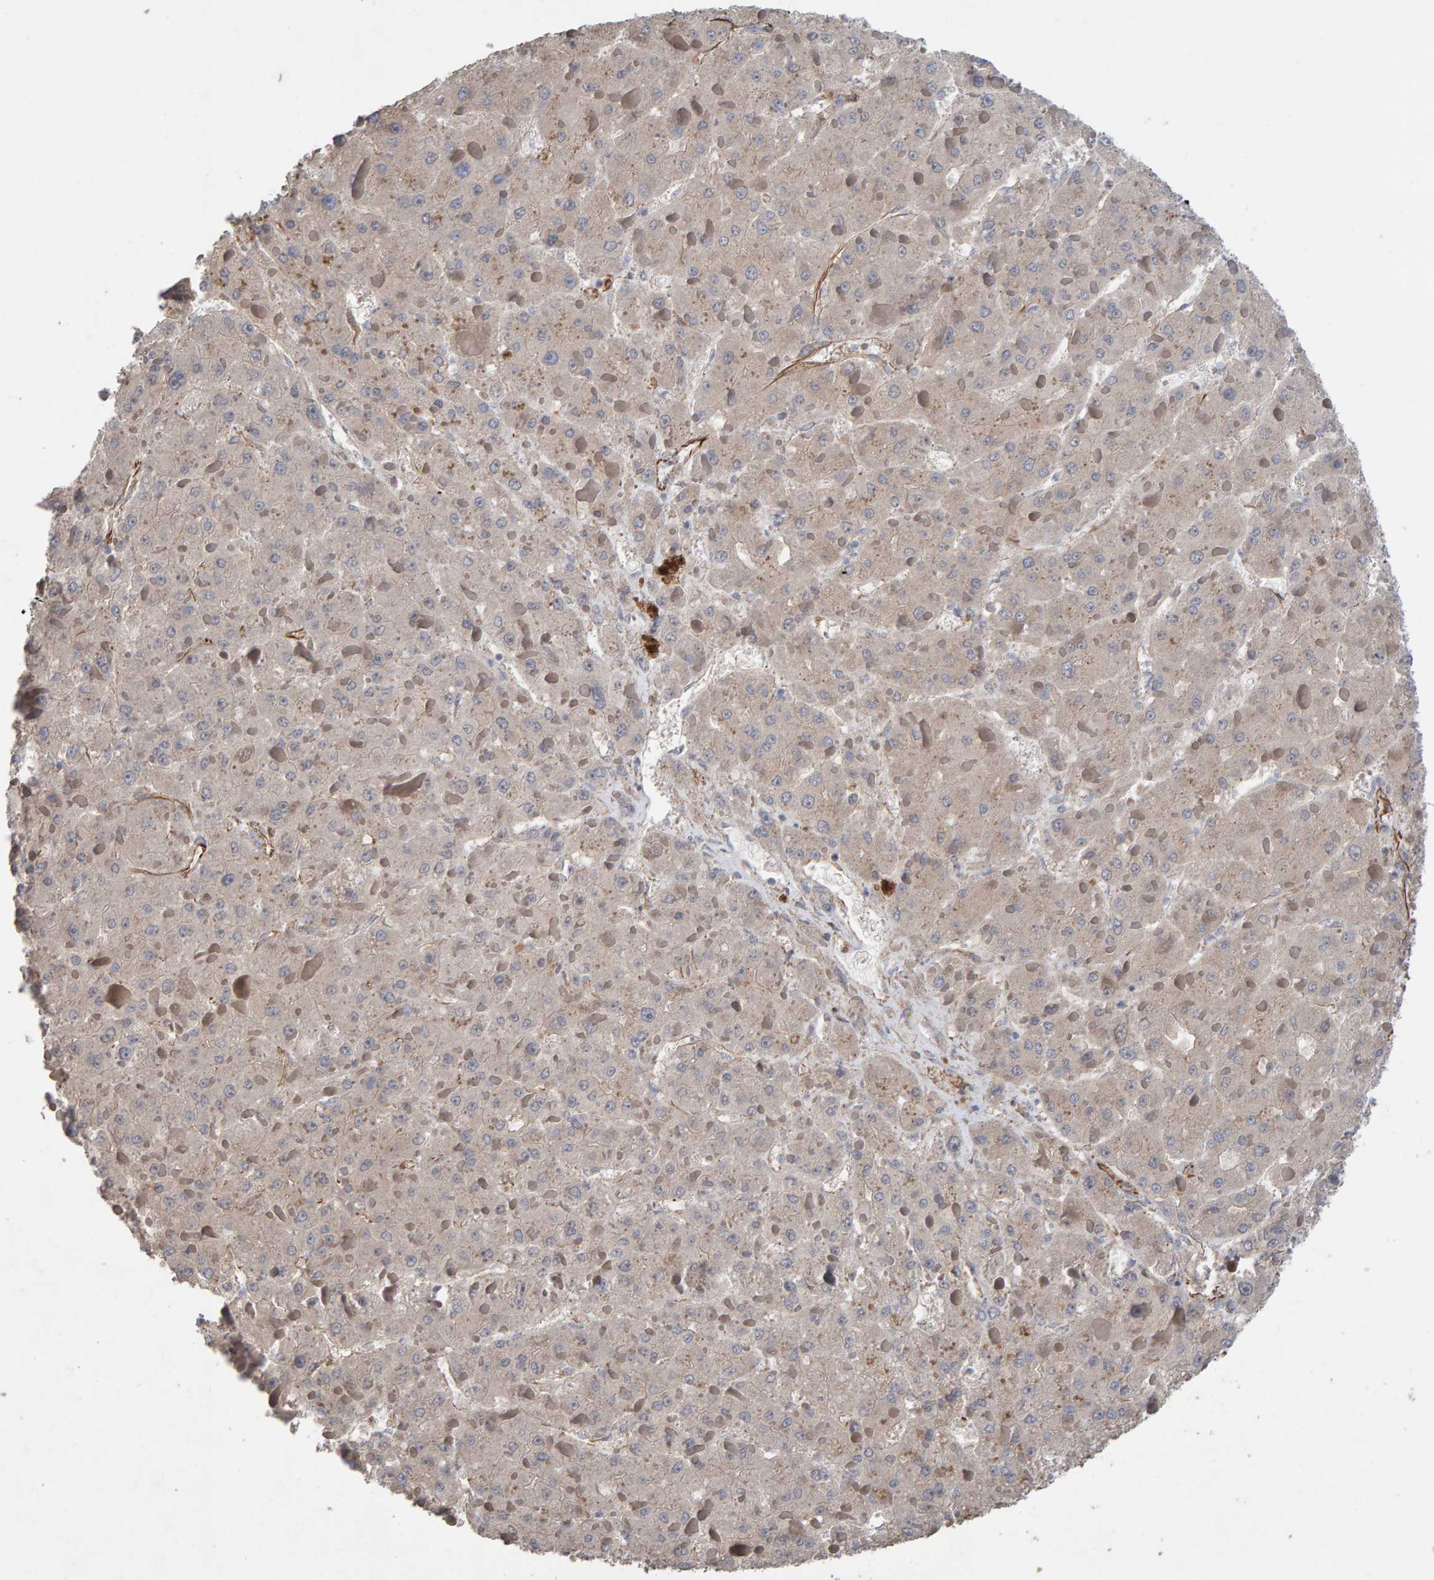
{"staining": {"intensity": "weak", "quantity": "<25%", "location": "cytoplasmic/membranous"}, "tissue": "liver cancer", "cell_type": "Tumor cells", "image_type": "cancer", "snomed": [{"axis": "morphology", "description": "Carcinoma, Hepatocellular, NOS"}, {"axis": "topography", "description": "Liver"}], "caption": "Human liver hepatocellular carcinoma stained for a protein using immunohistochemistry (IHC) demonstrates no expression in tumor cells.", "gene": "ZNF347", "patient": {"sex": "female", "age": 73}}